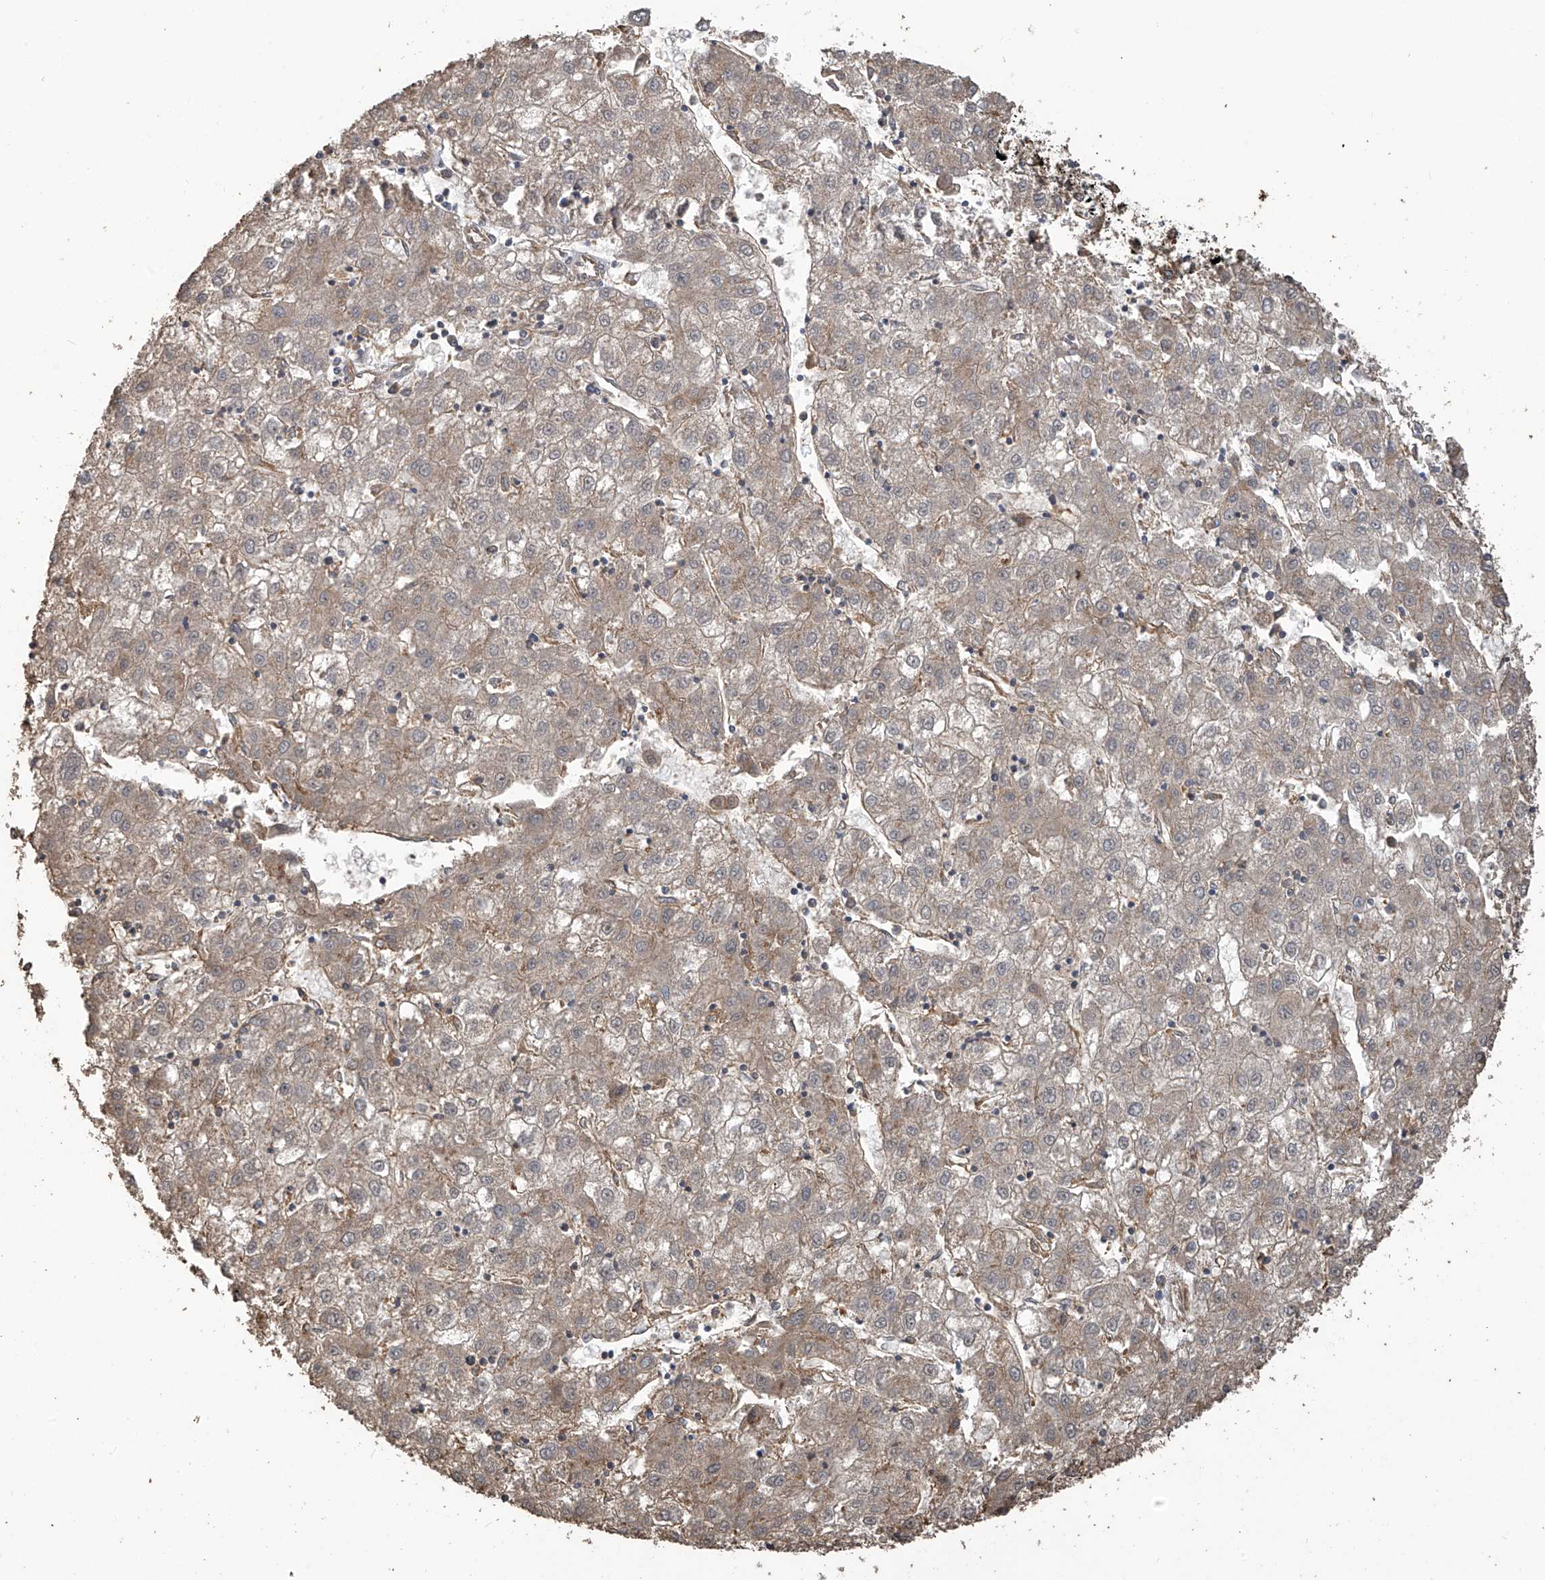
{"staining": {"intensity": "weak", "quantity": "25%-75%", "location": "cytoplasmic/membranous"}, "tissue": "liver cancer", "cell_type": "Tumor cells", "image_type": "cancer", "snomed": [{"axis": "morphology", "description": "Carcinoma, Hepatocellular, NOS"}, {"axis": "topography", "description": "Liver"}], "caption": "Protein staining of hepatocellular carcinoma (liver) tissue exhibits weak cytoplasmic/membranous positivity in about 25%-75% of tumor cells. The protein is stained brown, and the nuclei are stained in blue (DAB (3,3'-diaminobenzidine) IHC with brightfield microscopy, high magnification).", "gene": "COX10", "patient": {"sex": "male", "age": 72}}